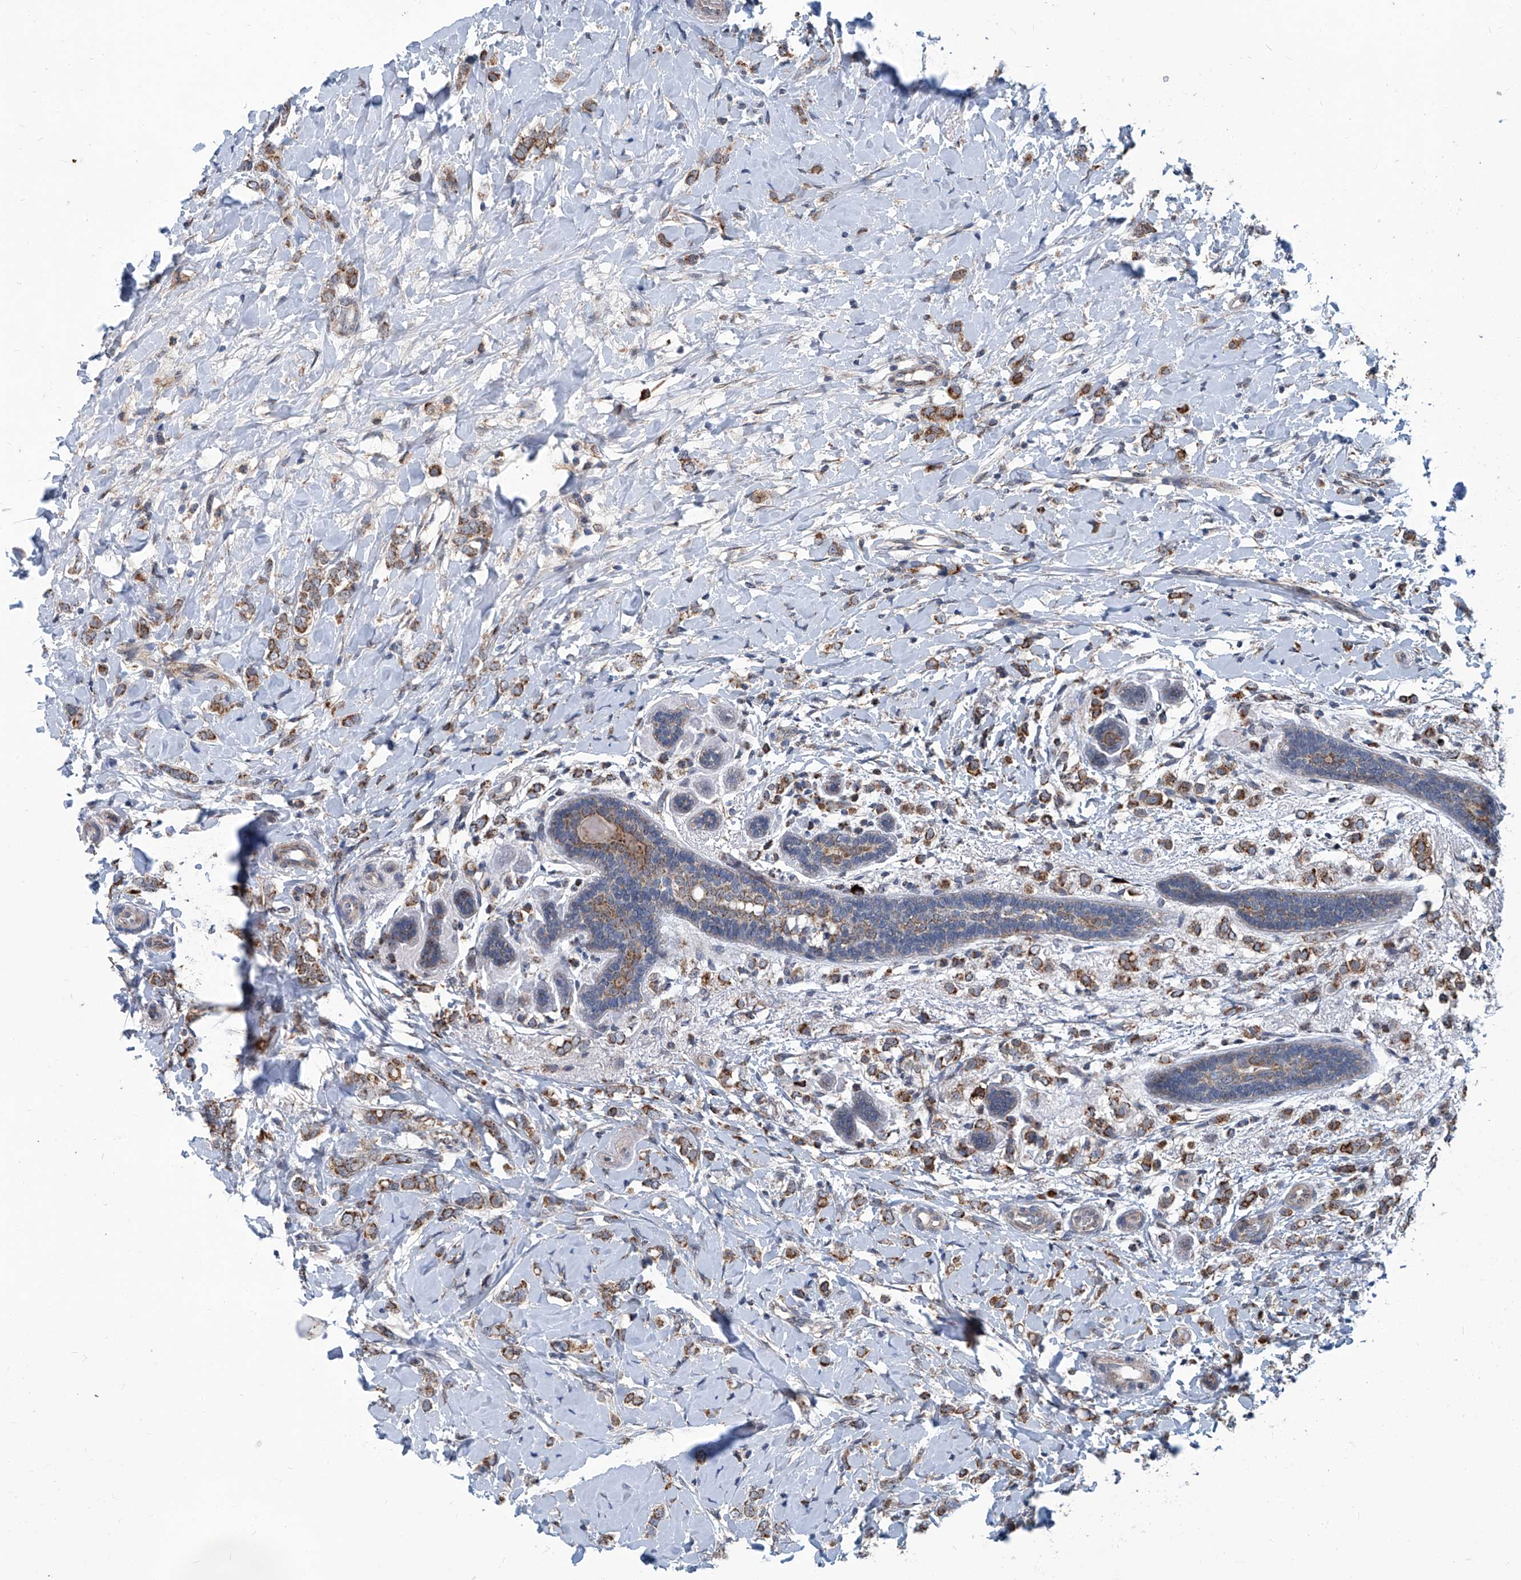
{"staining": {"intensity": "moderate", "quantity": ">75%", "location": "cytoplasmic/membranous"}, "tissue": "breast cancer", "cell_type": "Tumor cells", "image_type": "cancer", "snomed": [{"axis": "morphology", "description": "Normal tissue, NOS"}, {"axis": "morphology", "description": "Lobular carcinoma"}, {"axis": "topography", "description": "Breast"}], "caption": "An image of human breast cancer stained for a protein displays moderate cytoplasmic/membranous brown staining in tumor cells.", "gene": "USP48", "patient": {"sex": "female", "age": 47}}